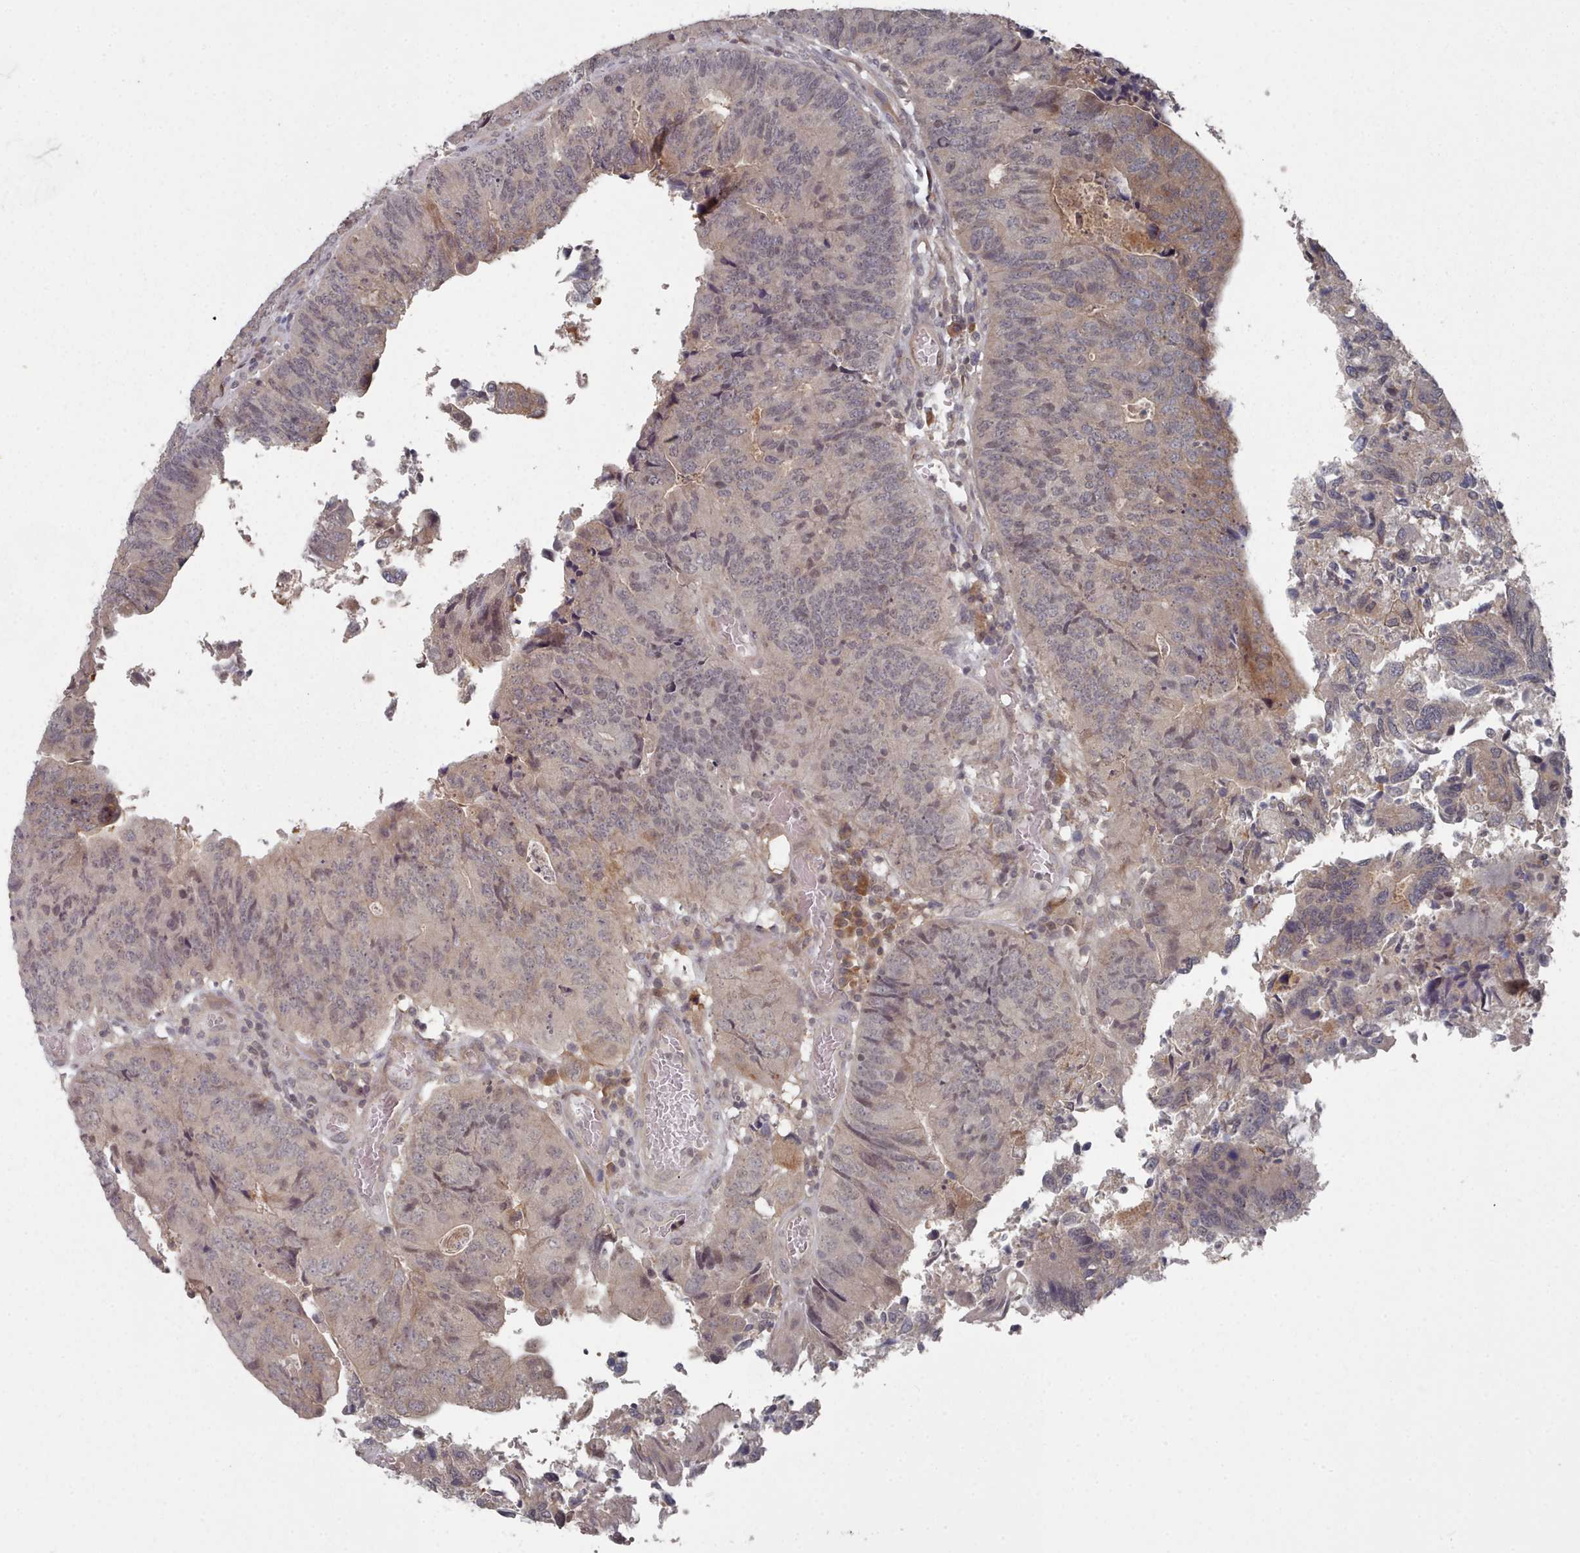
{"staining": {"intensity": "negative", "quantity": "none", "location": "none"}, "tissue": "colorectal cancer", "cell_type": "Tumor cells", "image_type": "cancer", "snomed": [{"axis": "morphology", "description": "Adenocarcinoma, NOS"}, {"axis": "topography", "description": "Colon"}], "caption": "An image of human colorectal cancer (adenocarcinoma) is negative for staining in tumor cells.", "gene": "HYAL3", "patient": {"sex": "female", "age": 67}}